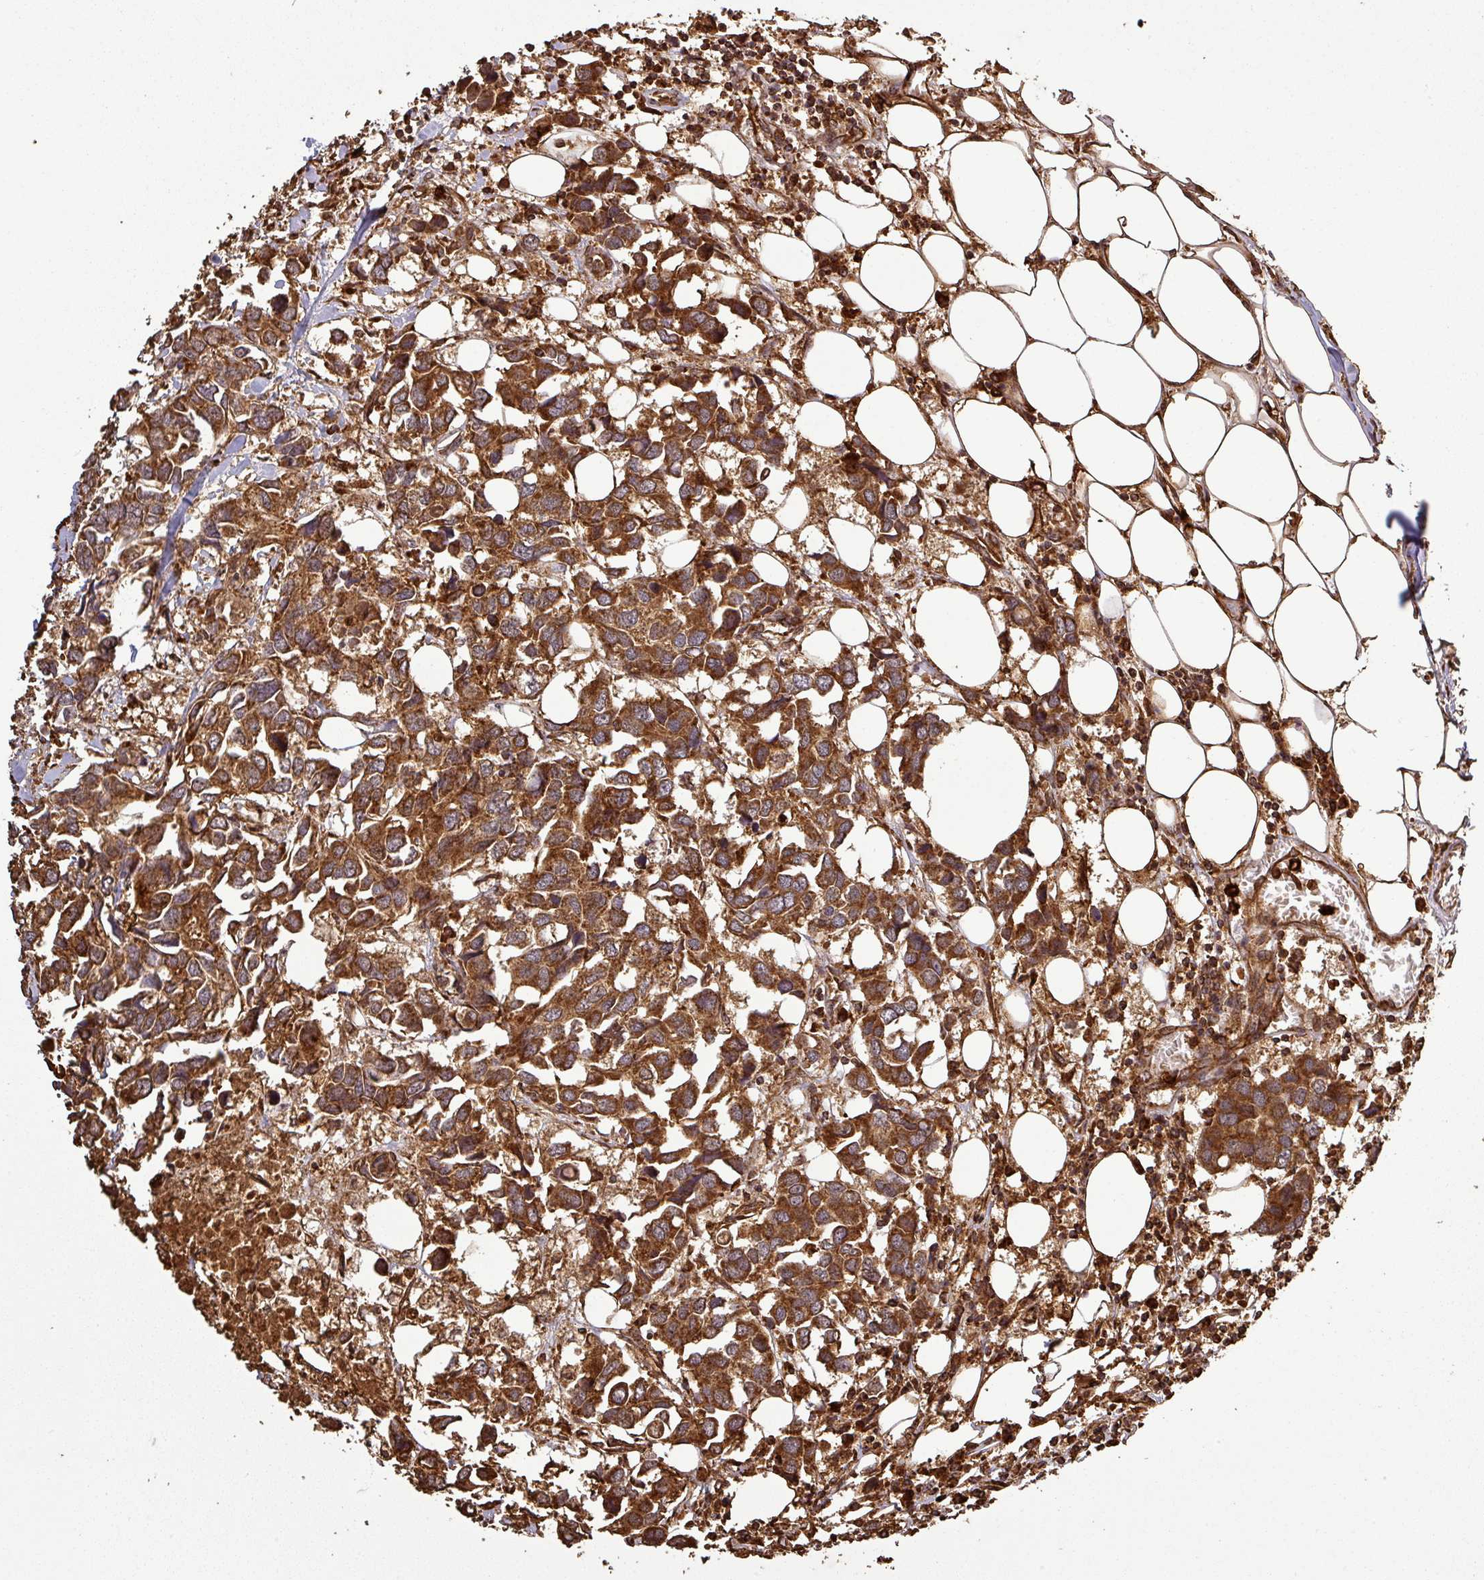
{"staining": {"intensity": "strong", "quantity": ">75%", "location": "cytoplasmic/membranous"}, "tissue": "breast cancer", "cell_type": "Tumor cells", "image_type": "cancer", "snomed": [{"axis": "morphology", "description": "Duct carcinoma"}, {"axis": "topography", "description": "Breast"}], "caption": "This photomicrograph exhibits breast cancer (invasive ductal carcinoma) stained with IHC to label a protein in brown. The cytoplasmic/membranous of tumor cells show strong positivity for the protein. Nuclei are counter-stained blue.", "gene": "PLEKHM1", "patient": {"sex": "female", "age": 83}}